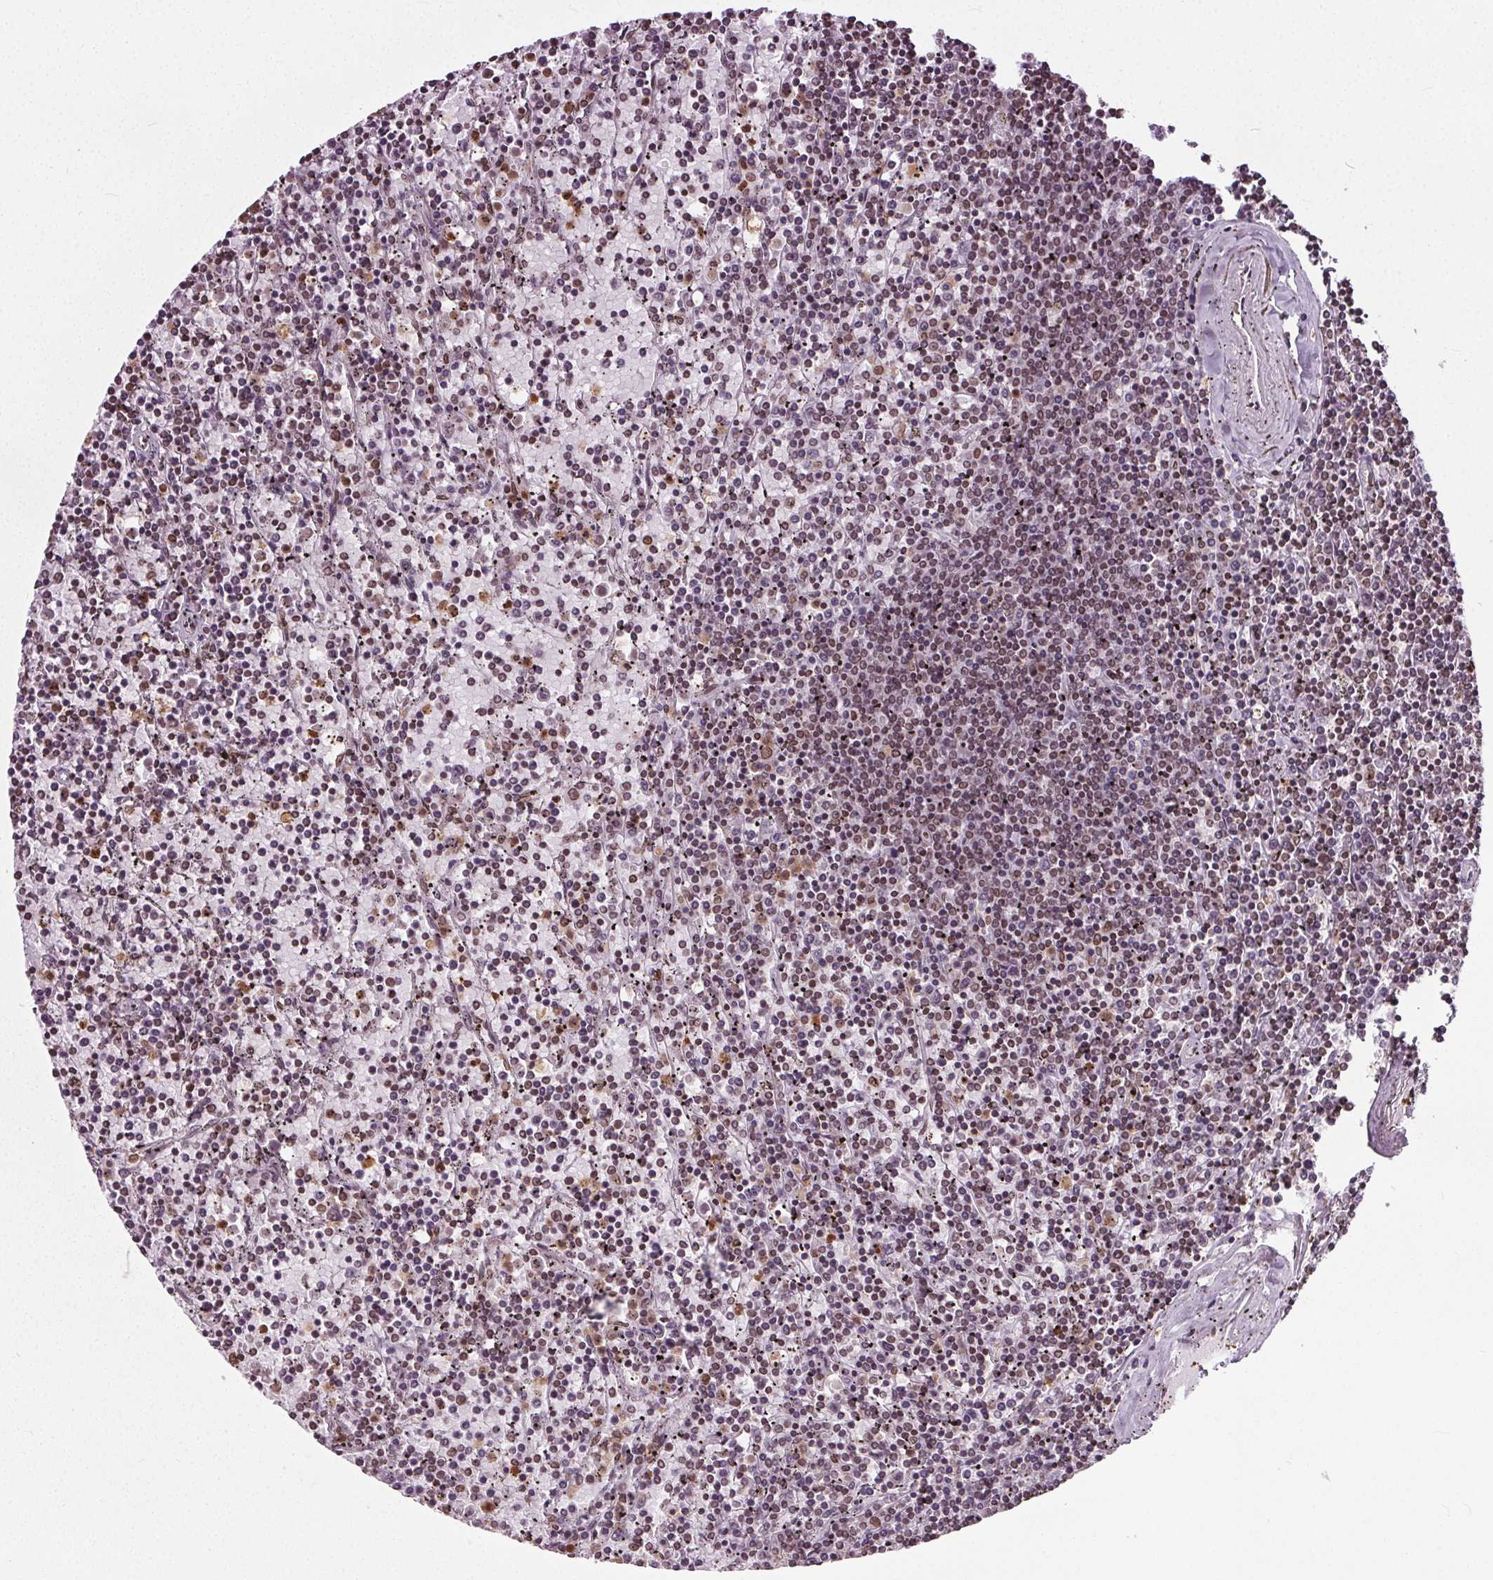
{"staining": {"intensity": "moderate", "quantity": "<25%", "location": "nuclear"}, "tissue": "lymphoma", "cell_type": "Tumor cells", "image_type": "cancer", "snomed": [{"axis": "morphology", "description": "Malignant lymphoma, non-Hodgkin's type, Low grade"}, {"axis": "topography", "description": "Spleen"}], "caption": "IHC of human malignant lymphoma, non-Hodgkin's type (low-grade) demonstrates low levels of moderate nuclear expression in about <25% of tumor cells. (Stains: DAB in brown, nuclei in blue, Microscopy: brightfield microscopy at high magnification).", "gene": "TTC39C", "patient": {"sex": "female", "age": 77}}